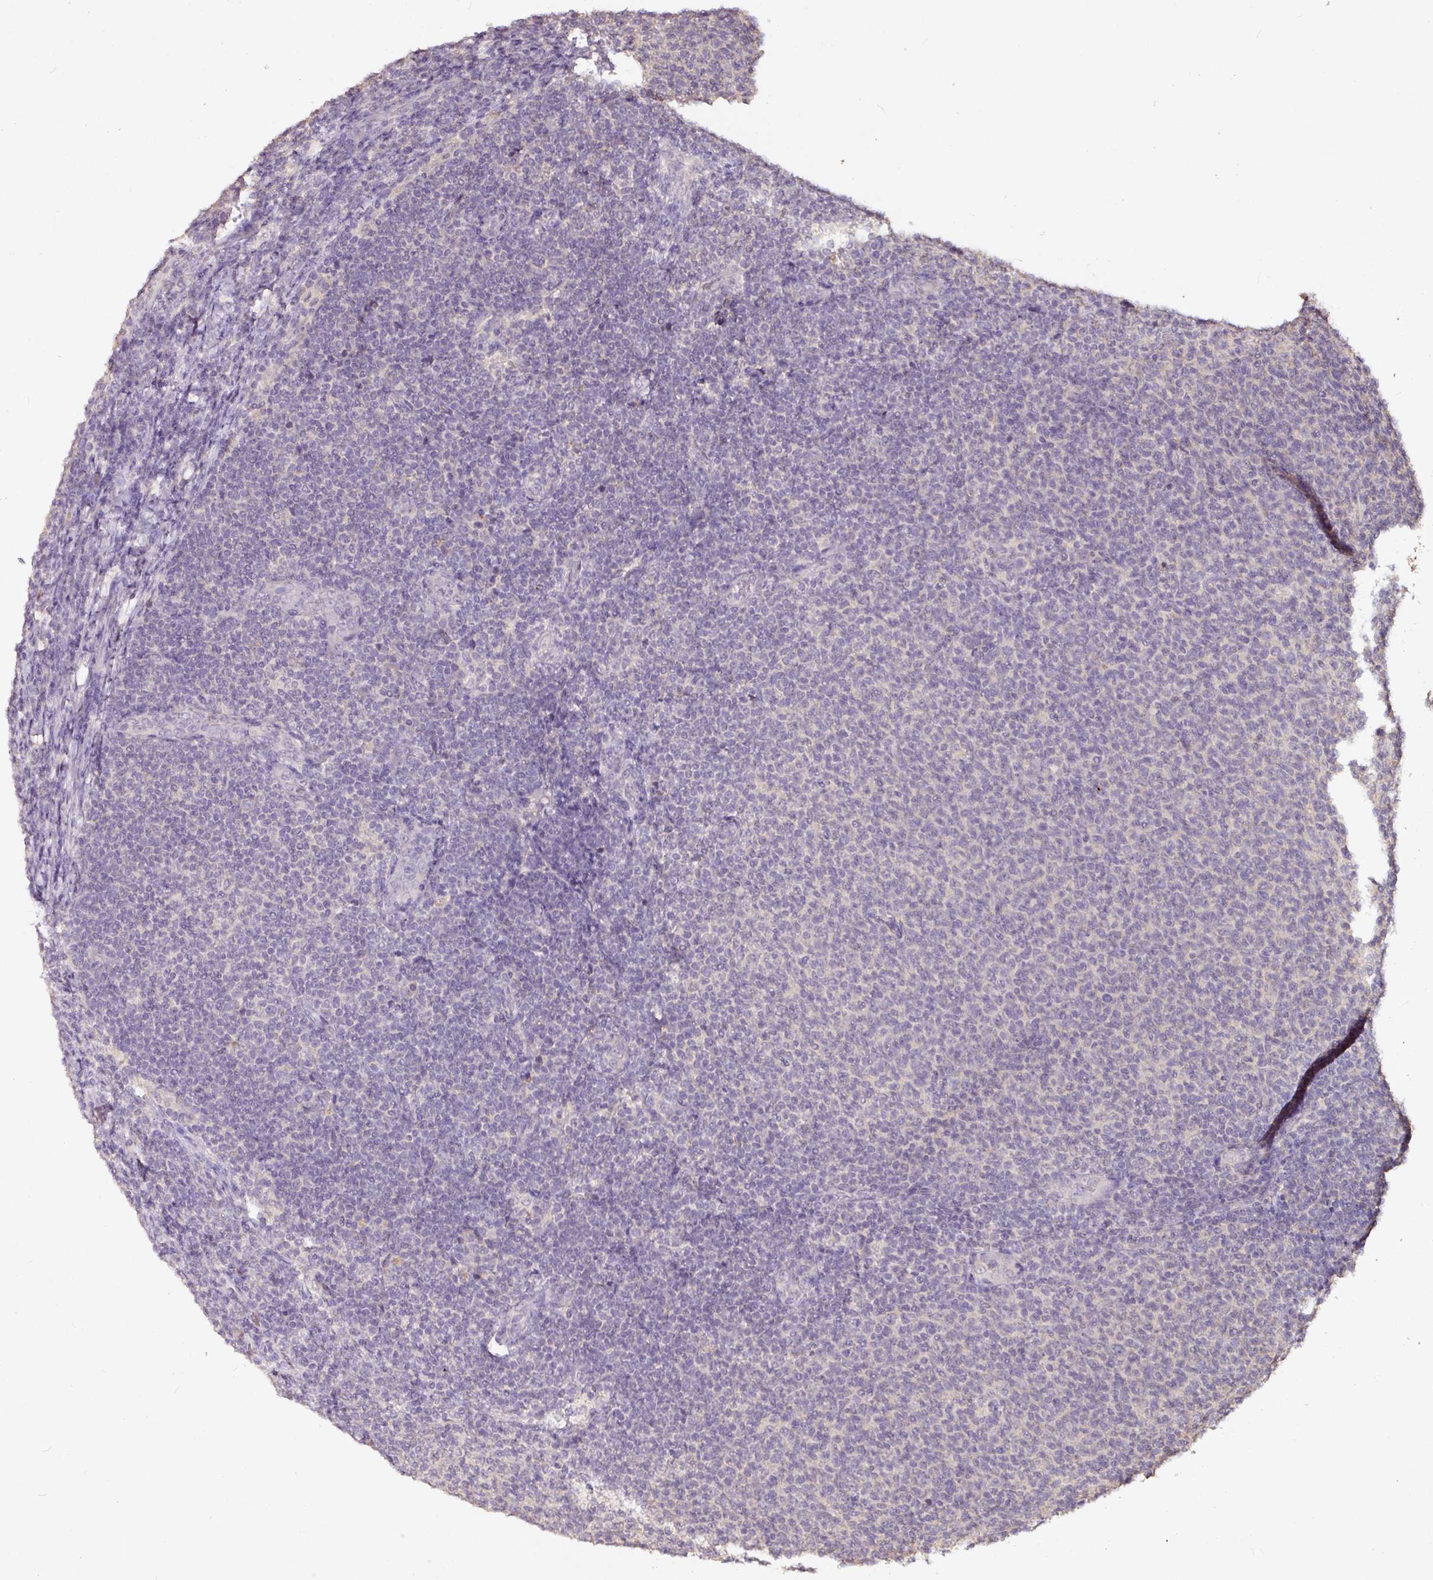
{"staining": {"intensity": "negative", "quantity": "none", "location": "none"}, "tissue": "lymphoma", "cell_type": "Tumor cells", "image_type": "cancer", "snomed": [{"axis": "morphology", "description": "Malignant lymphoma, non-Hodgkin's type, Low grade"}, {"axis": "topography", "description": "Lymph node"}], "caption": "Immunohistochemistry micrograph of neoplastic tissue: human lymphoma stained with DAB (3,3'-diaminobenzidine) demonstrates no significant protein expression in tumor cells.", "gene": "RPL38", "patient": {"sex": "male", "age": 66}}